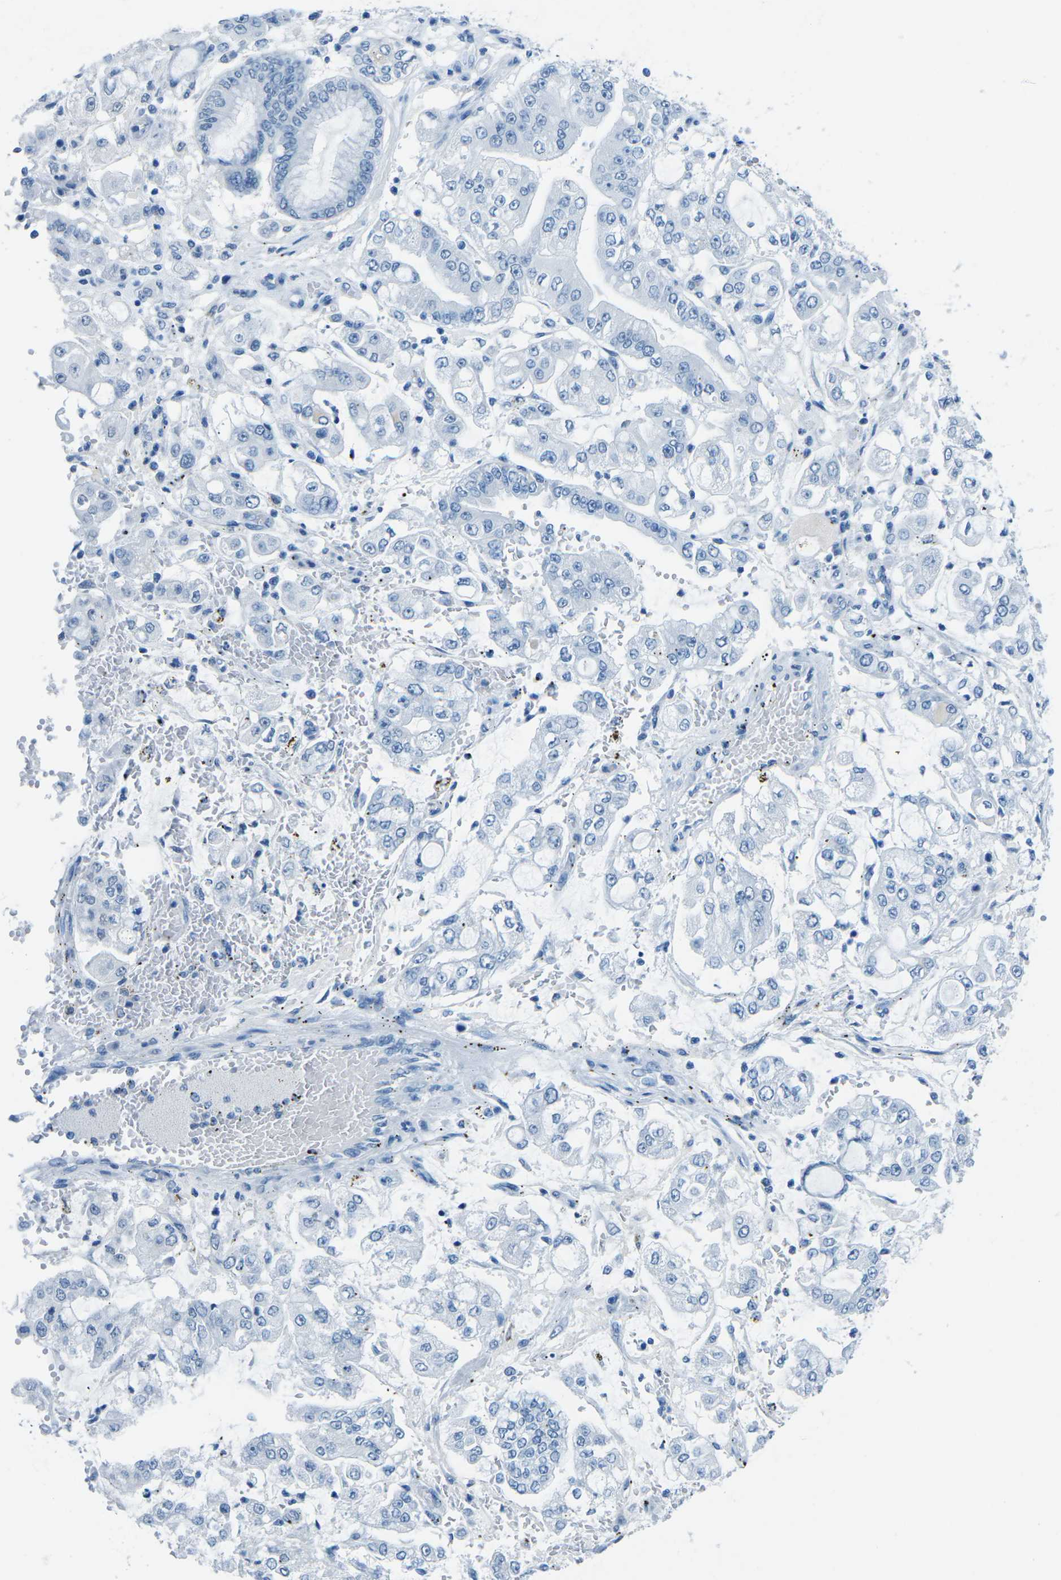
{"staining": {"intensity": "negative", "quantity": "none", "location": "none"}, "tissue": "stomach cancer", "cell_type": "Tumor cells", "image_type": "cancer", "snomed": [{"axis": "morphology", "description": "Adenocarcinoma, NOS"}, {"axis": "topography", "description": "Stomach"}], "caption": "Stomach cancer stained for a protein using immunohistochemistry demonstrates no staining tumor cells.", "gene": "MYH8", "patient": {"sex": "male", "age": 76}}